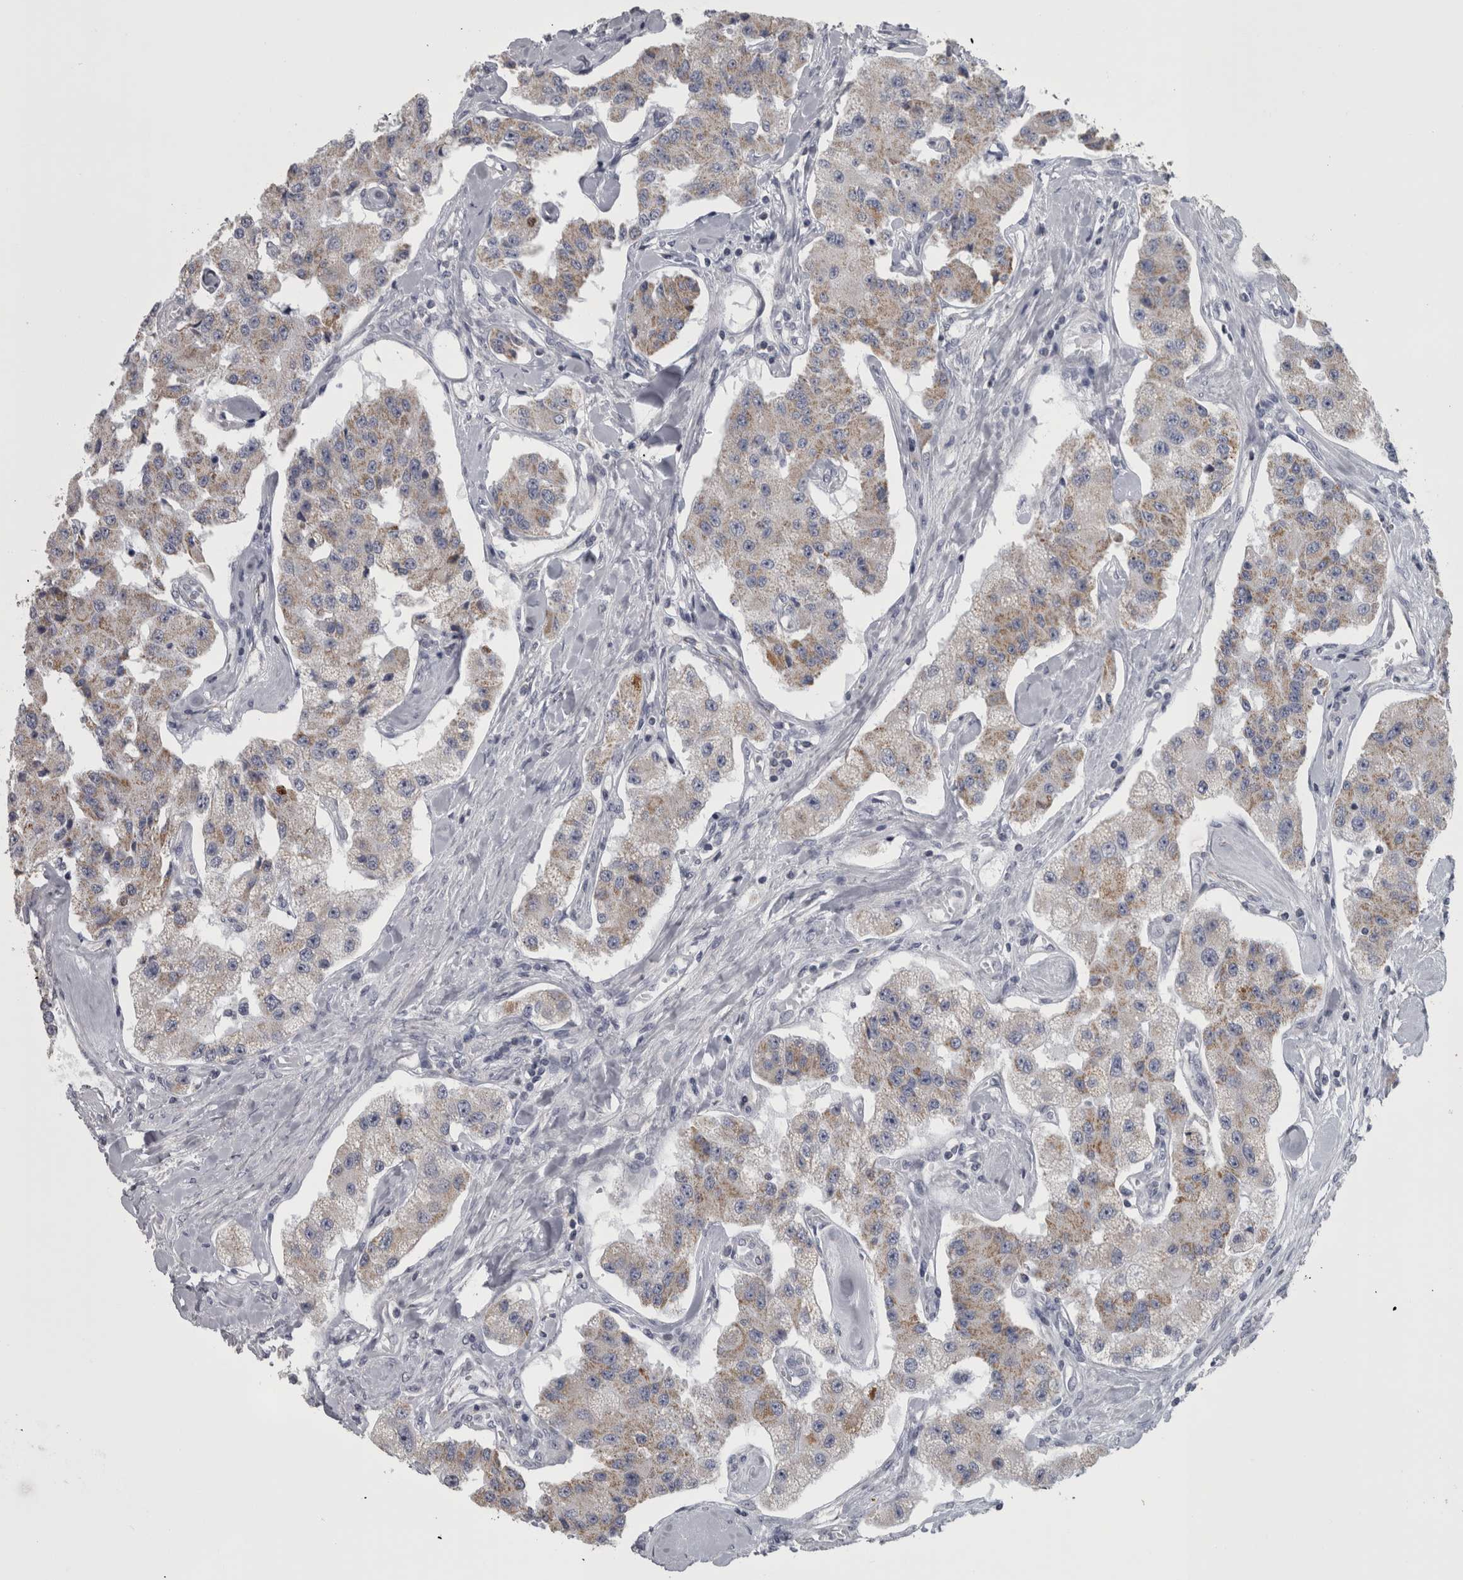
{"staining": {"intensity": "weak", "quantity": ">75%", "location": "cytoplasmic/membranous"}, "tissue": "carcinoid", "cell_type": "Tumor cells", "image_type": "cancer", "snomed": [{"axis": "morphology", "description": "Carcinoid, malignant, NOS"}, {"axis": "topography", "description": "Pancreas"}], "caption": "A high-resolution histopathology image shows immunohistochemistry staining of malignant carcinoid, which shows weak cytoplasmic/membranous expression in about >75% of tumor cells.", "gene": "DBT", "patient": {"sex": "male", "age": 41}}